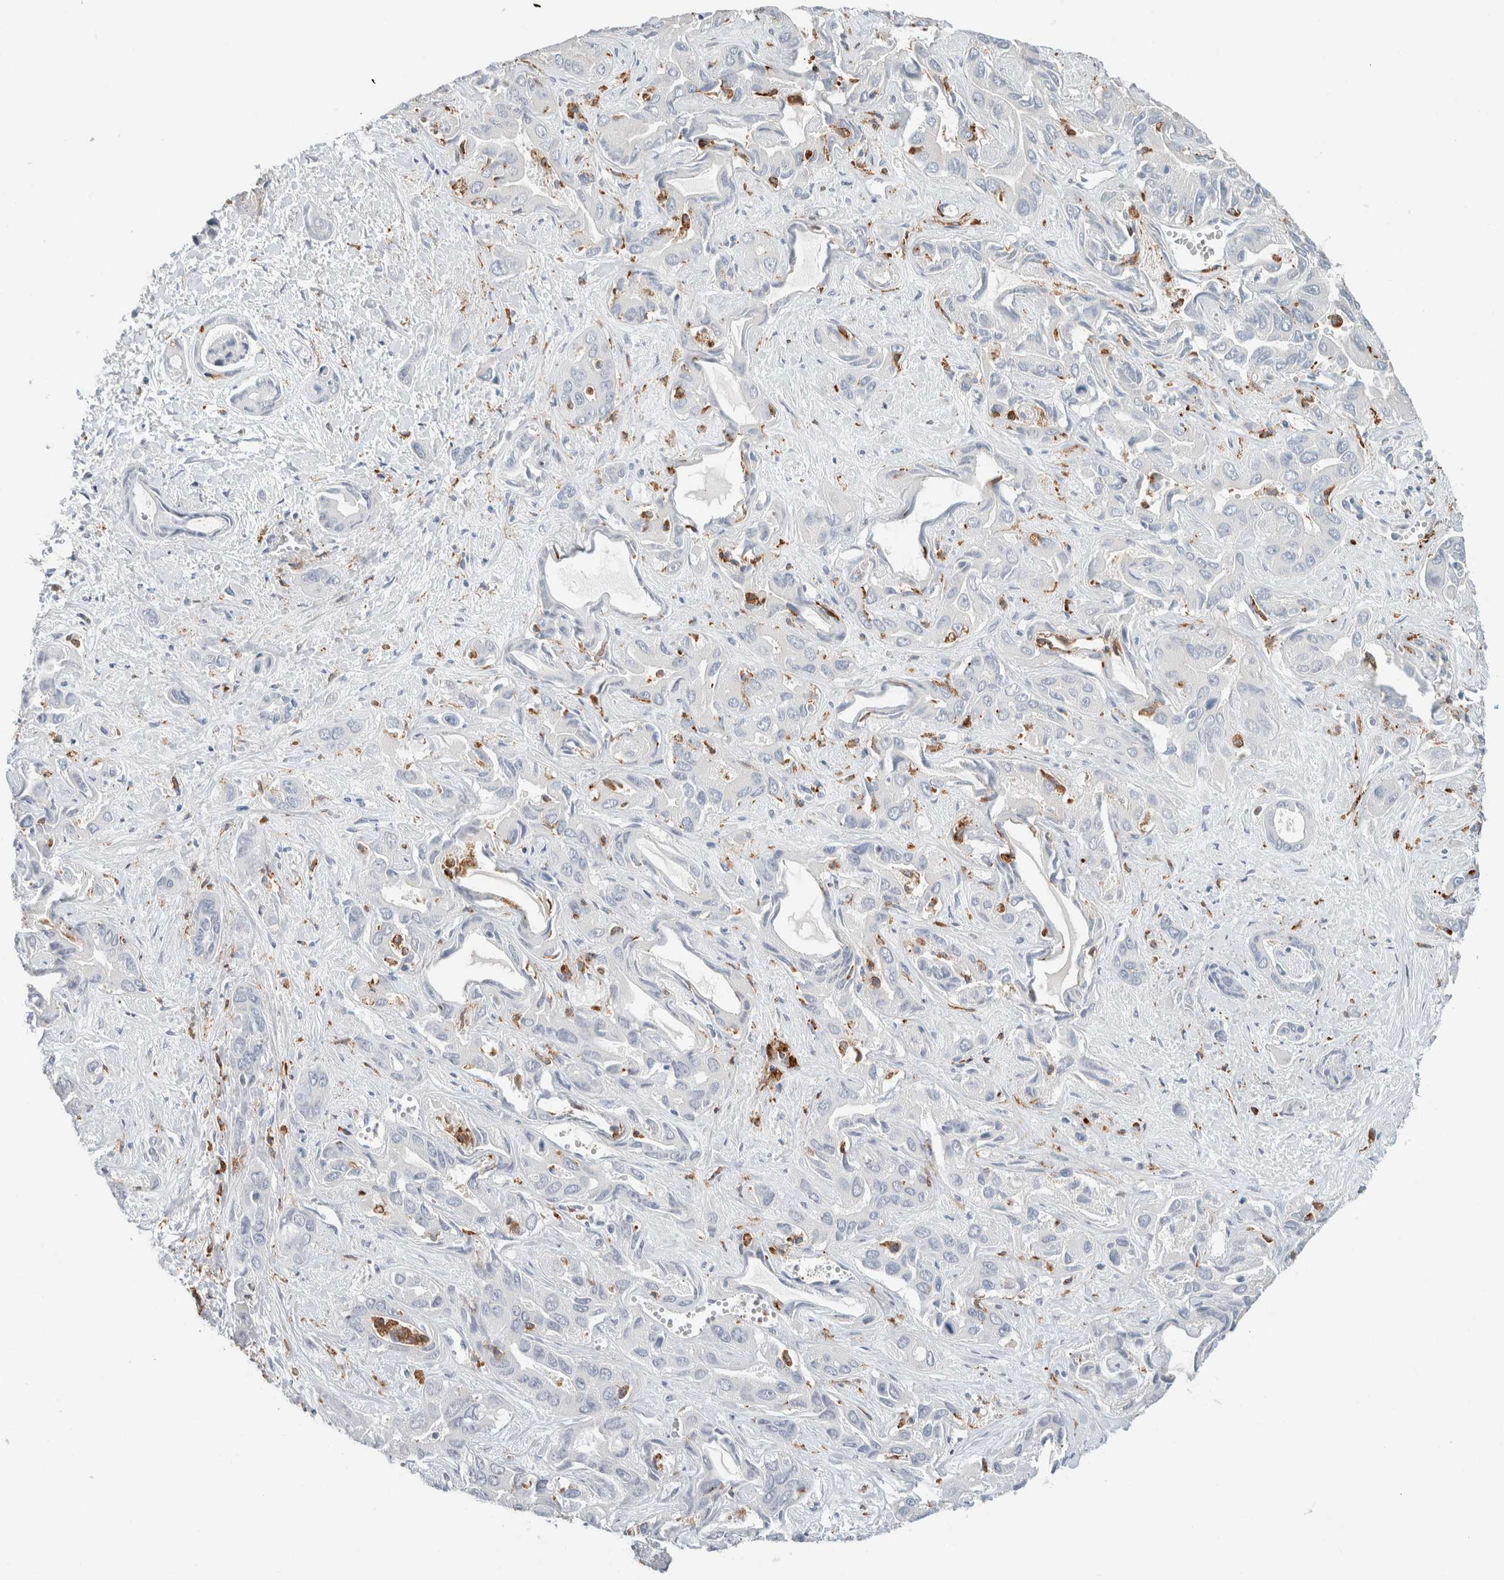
{"staining": {"intensity": "negative", "quantity": "none", "location": "none"}, "tissue": "liver cancer", "cell_type": "Tumor cells", "image_type": "cancer", "snomed": [{"axis": "morphology", "description": "Cholangiocarcinoma"}, {"axis": "topography", "description": "Liver"}], "caption": "Tumor cells show no significant protein positivity in liver cancer (cholangiocarcinoma).", "gene": "LY86", "patient": {"sex": "female", "age": 52}}